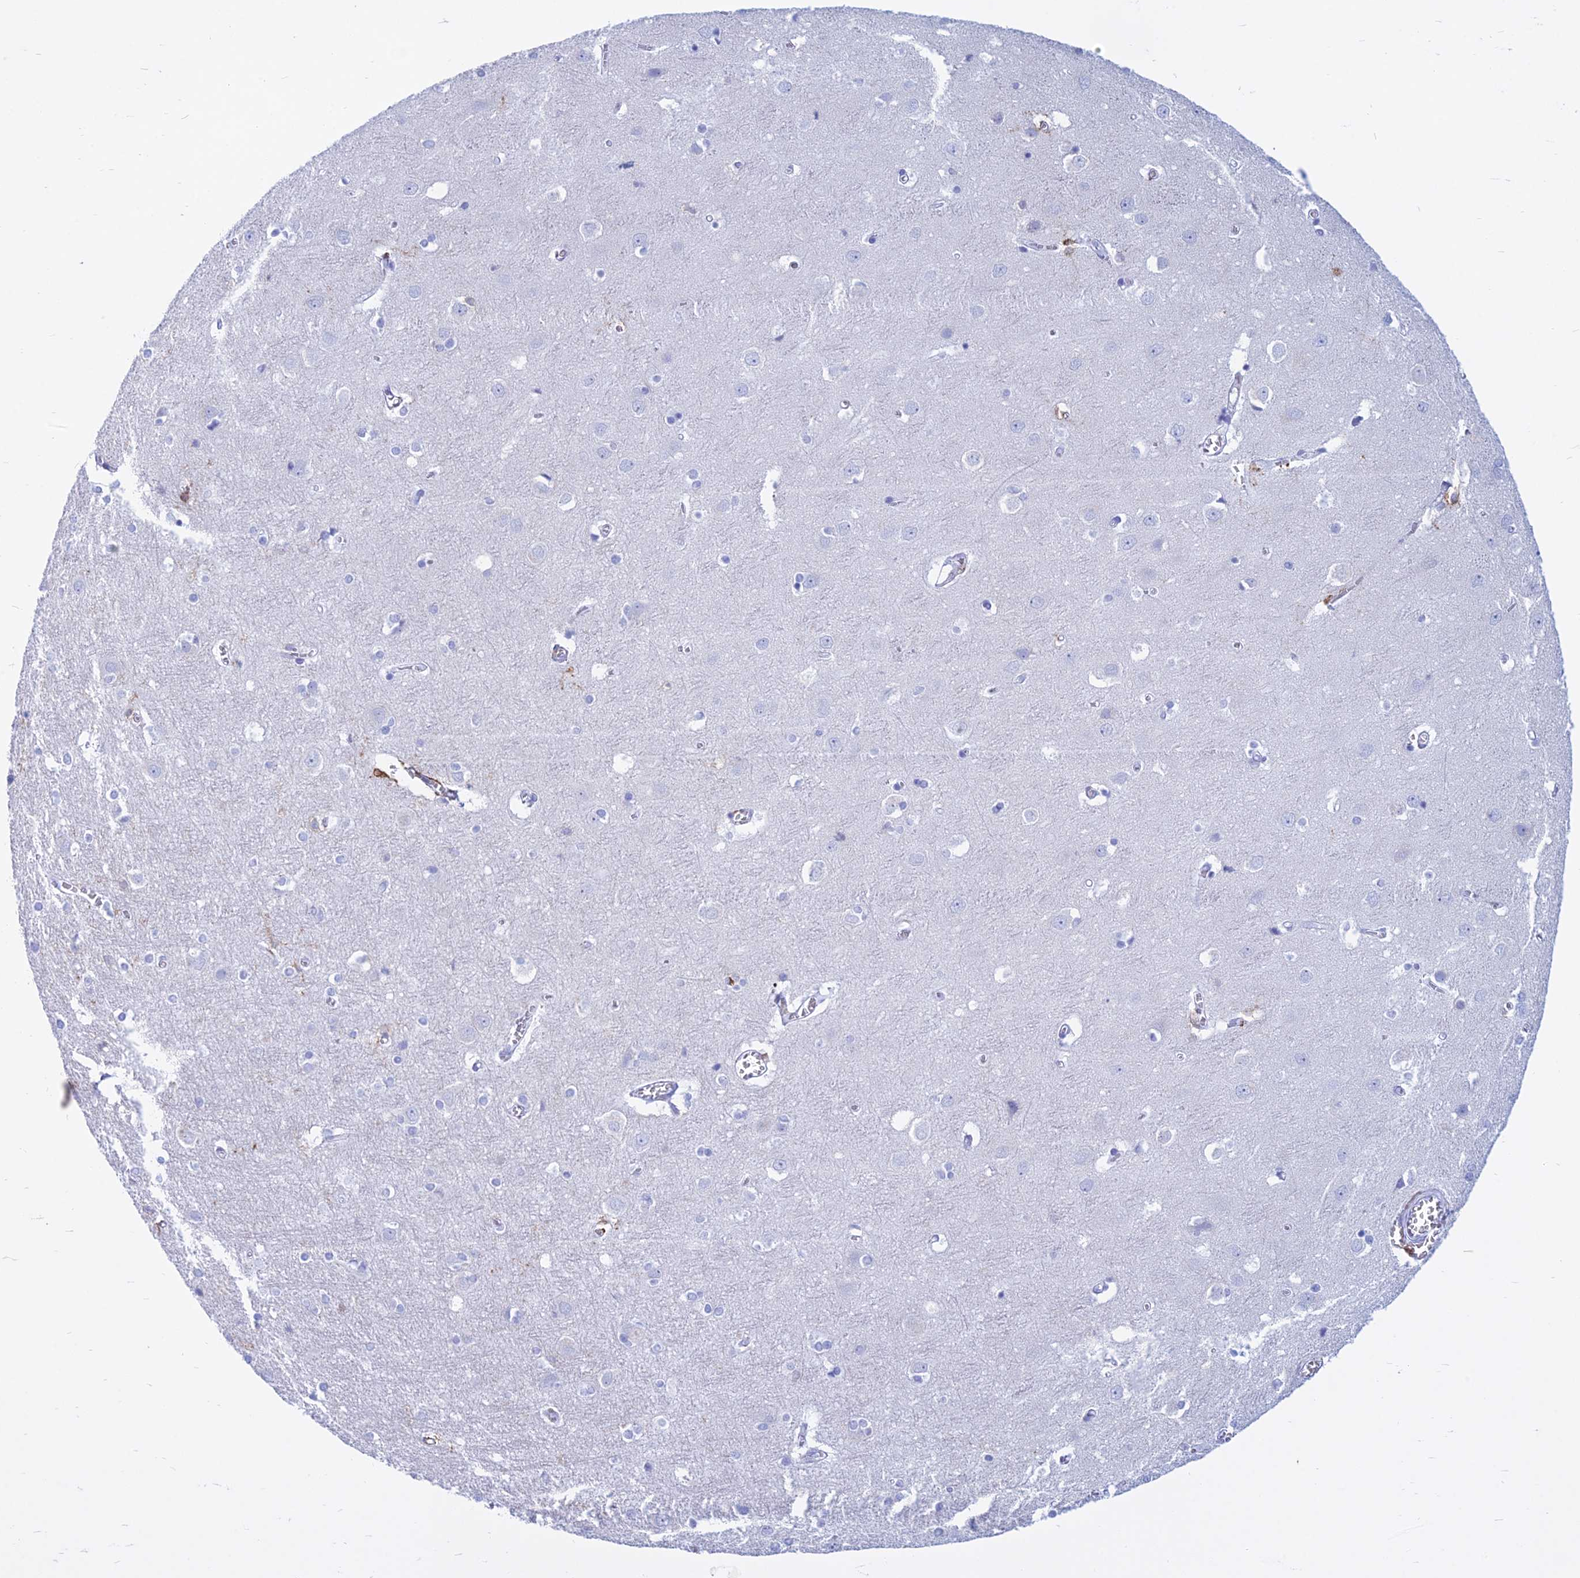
{"staining": {"intensity": "negative", "quantity": "none", "location": "none"}, "tissue": "cerebral cortex", "cell_type": "Endothelial cells", "image_type": "normal", "snomed": [{"axis": "morphology", "description": "Normal tissue, NOS"}, {"axis": "topography", "description": "Cerebral cortex"}], "caption": "IHC image of unremarkable cerebral cortex stained for a protein (brown), which shows no expression in endothelial cells.", "gene": "HLA", "patient": {"sex": "male", "age": 54}}